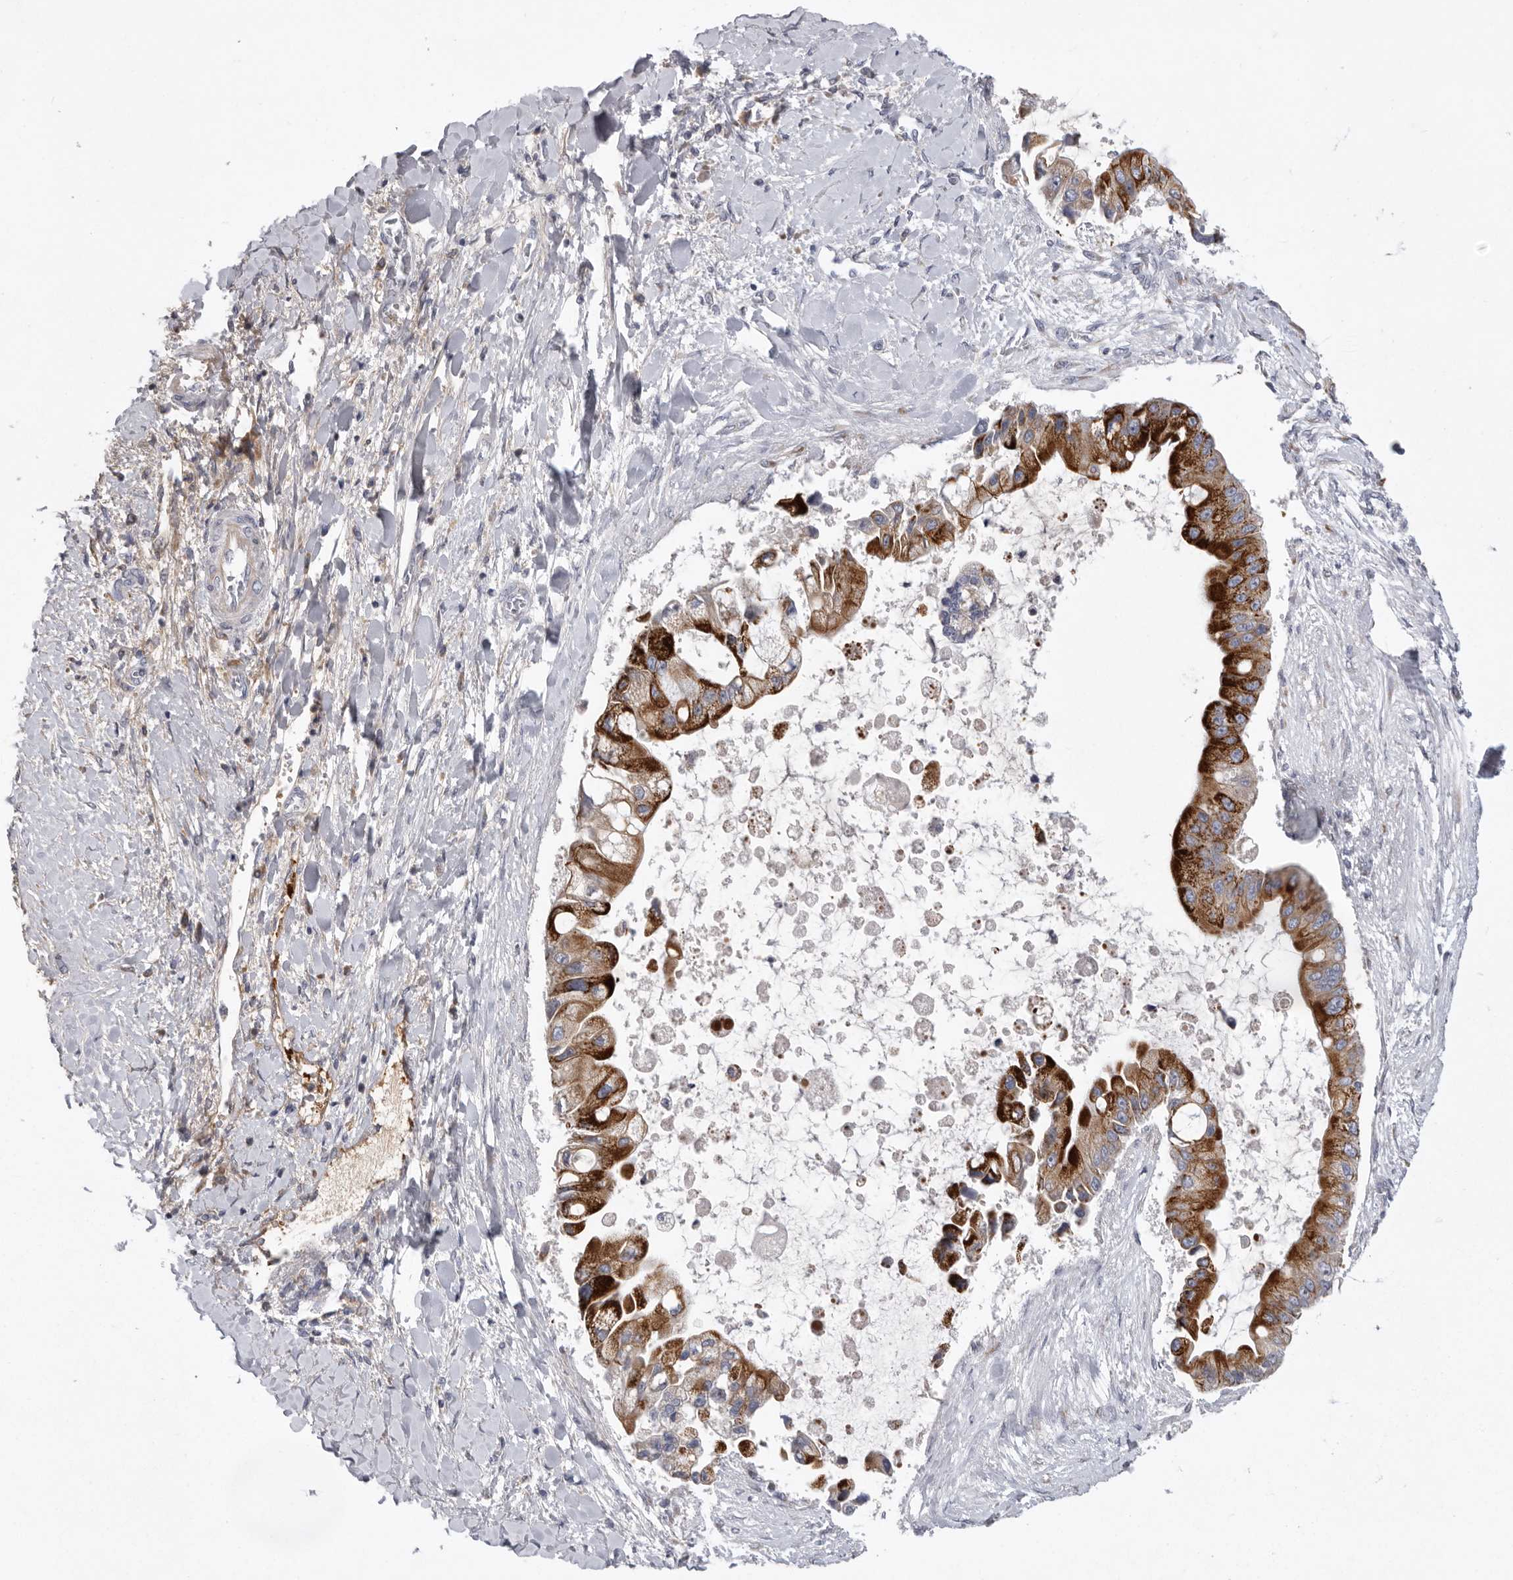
{"staining": {"intensity": "strong", "quantity": ">75%", "location": "cytoplasmic/membranous"}, "tissue": "liver cancer", "cell_type": "Tumor cells", "image_type": "cancer", "snomed": [{"axis": "morphology", "description": "Cholangiocarcinoma"}, {"axis": "topography", "description": "Liver"}], "caption": "Strong cytoplasmic/membranous protein positivity is present in approximately >75% of tumor cells in liver cancer. Immunohistochemistry stains the protein in brown and the nuclei are stained blue.", "gene": "USP24", "patient": {"sex": "male", "age": 50}}